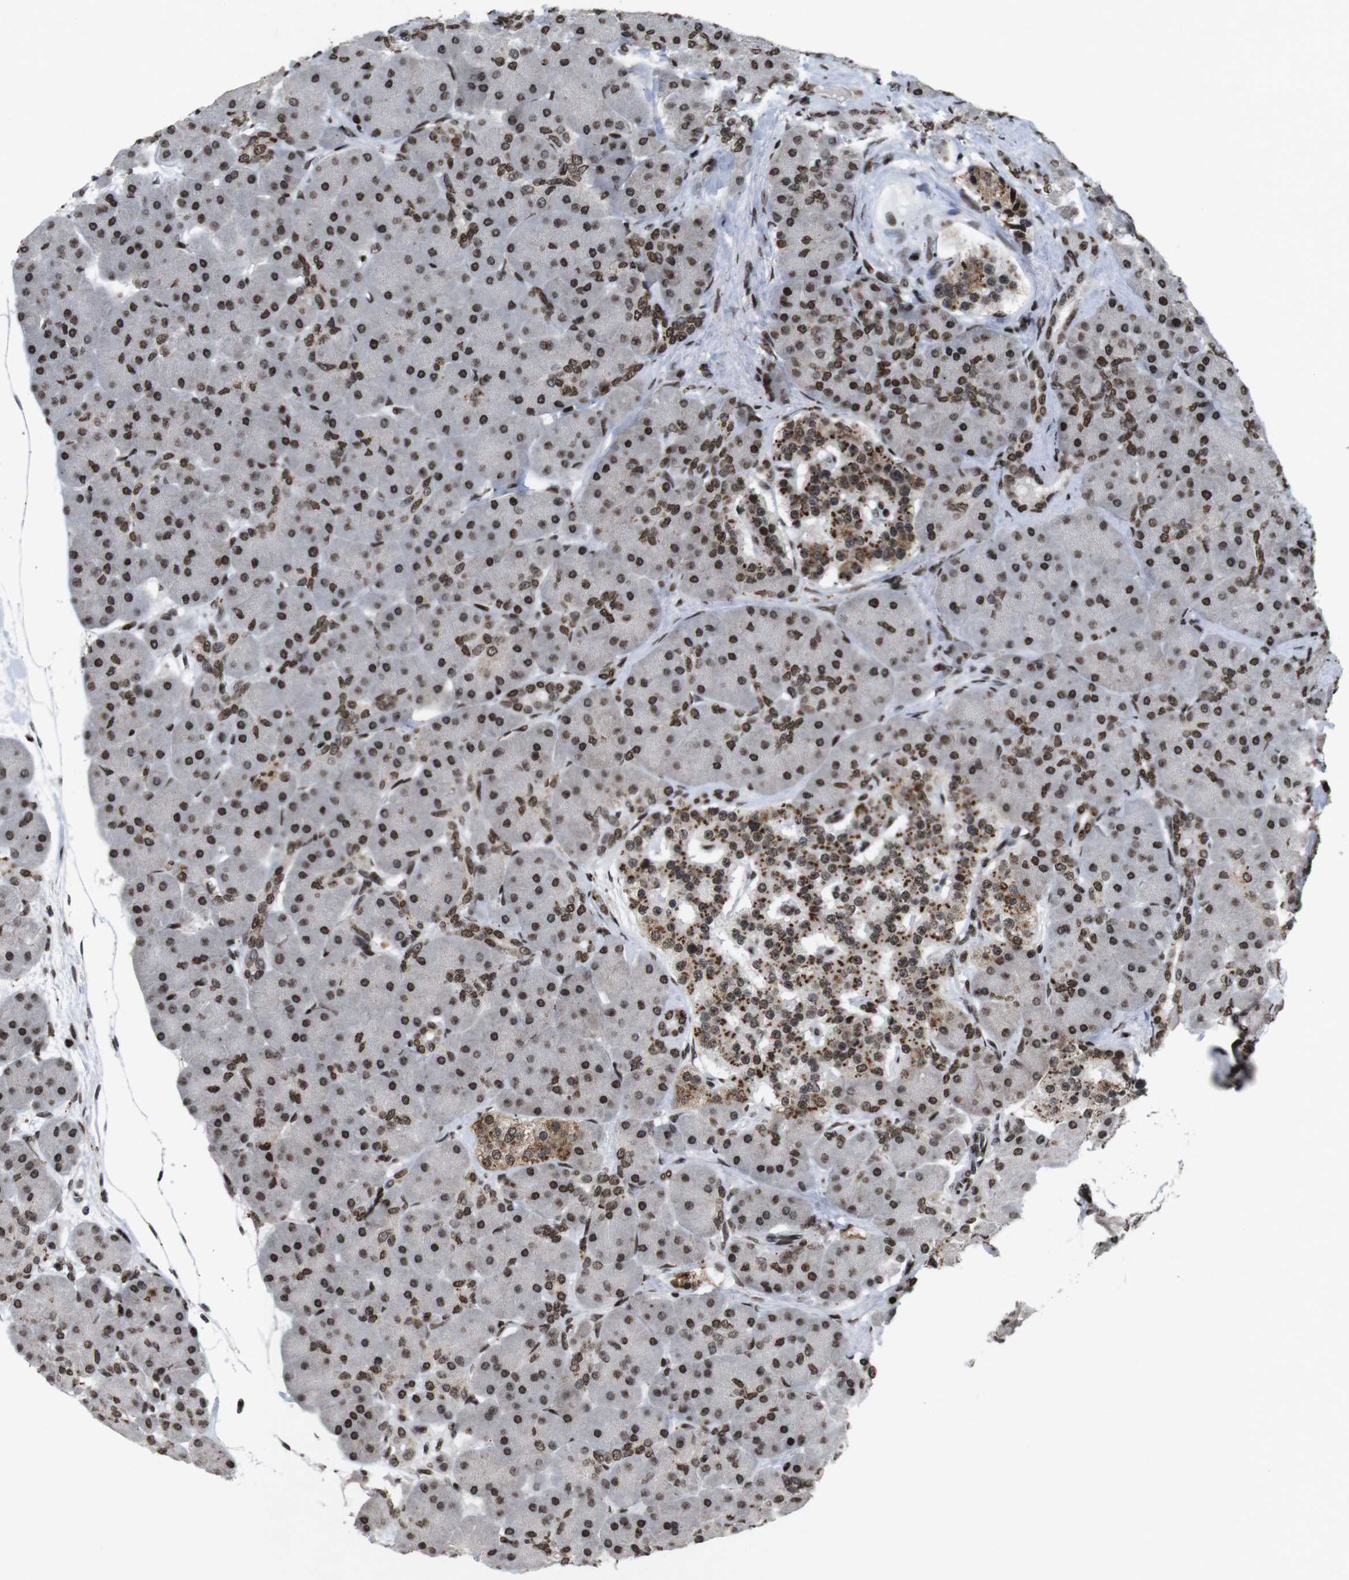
{"staining": {"intensity": "strong", "quantity": ">75%", "location": "nuclear"}, "tissue": "pancreas", "cell_type": "Exocrine glandular cells", "image_type": "normal", "snomed": [{"axis": "morphology", "description": "Normal tissue, NOS"}, {"axis": "topography", "description": "Pancreas"}], "caption": "Normal pancreas displays strong nuclear positivity in about >75% of exocrine glandular cells The staining was performed using DAB (3,3'-diaminobenzidine) to visualize the protein expression in brown, while the nuclei were stained in blue with hematoxylin (Magnification: 20x)..", "gene": "MAGEH1", "patient": {"sex": "male", "age": 66}}